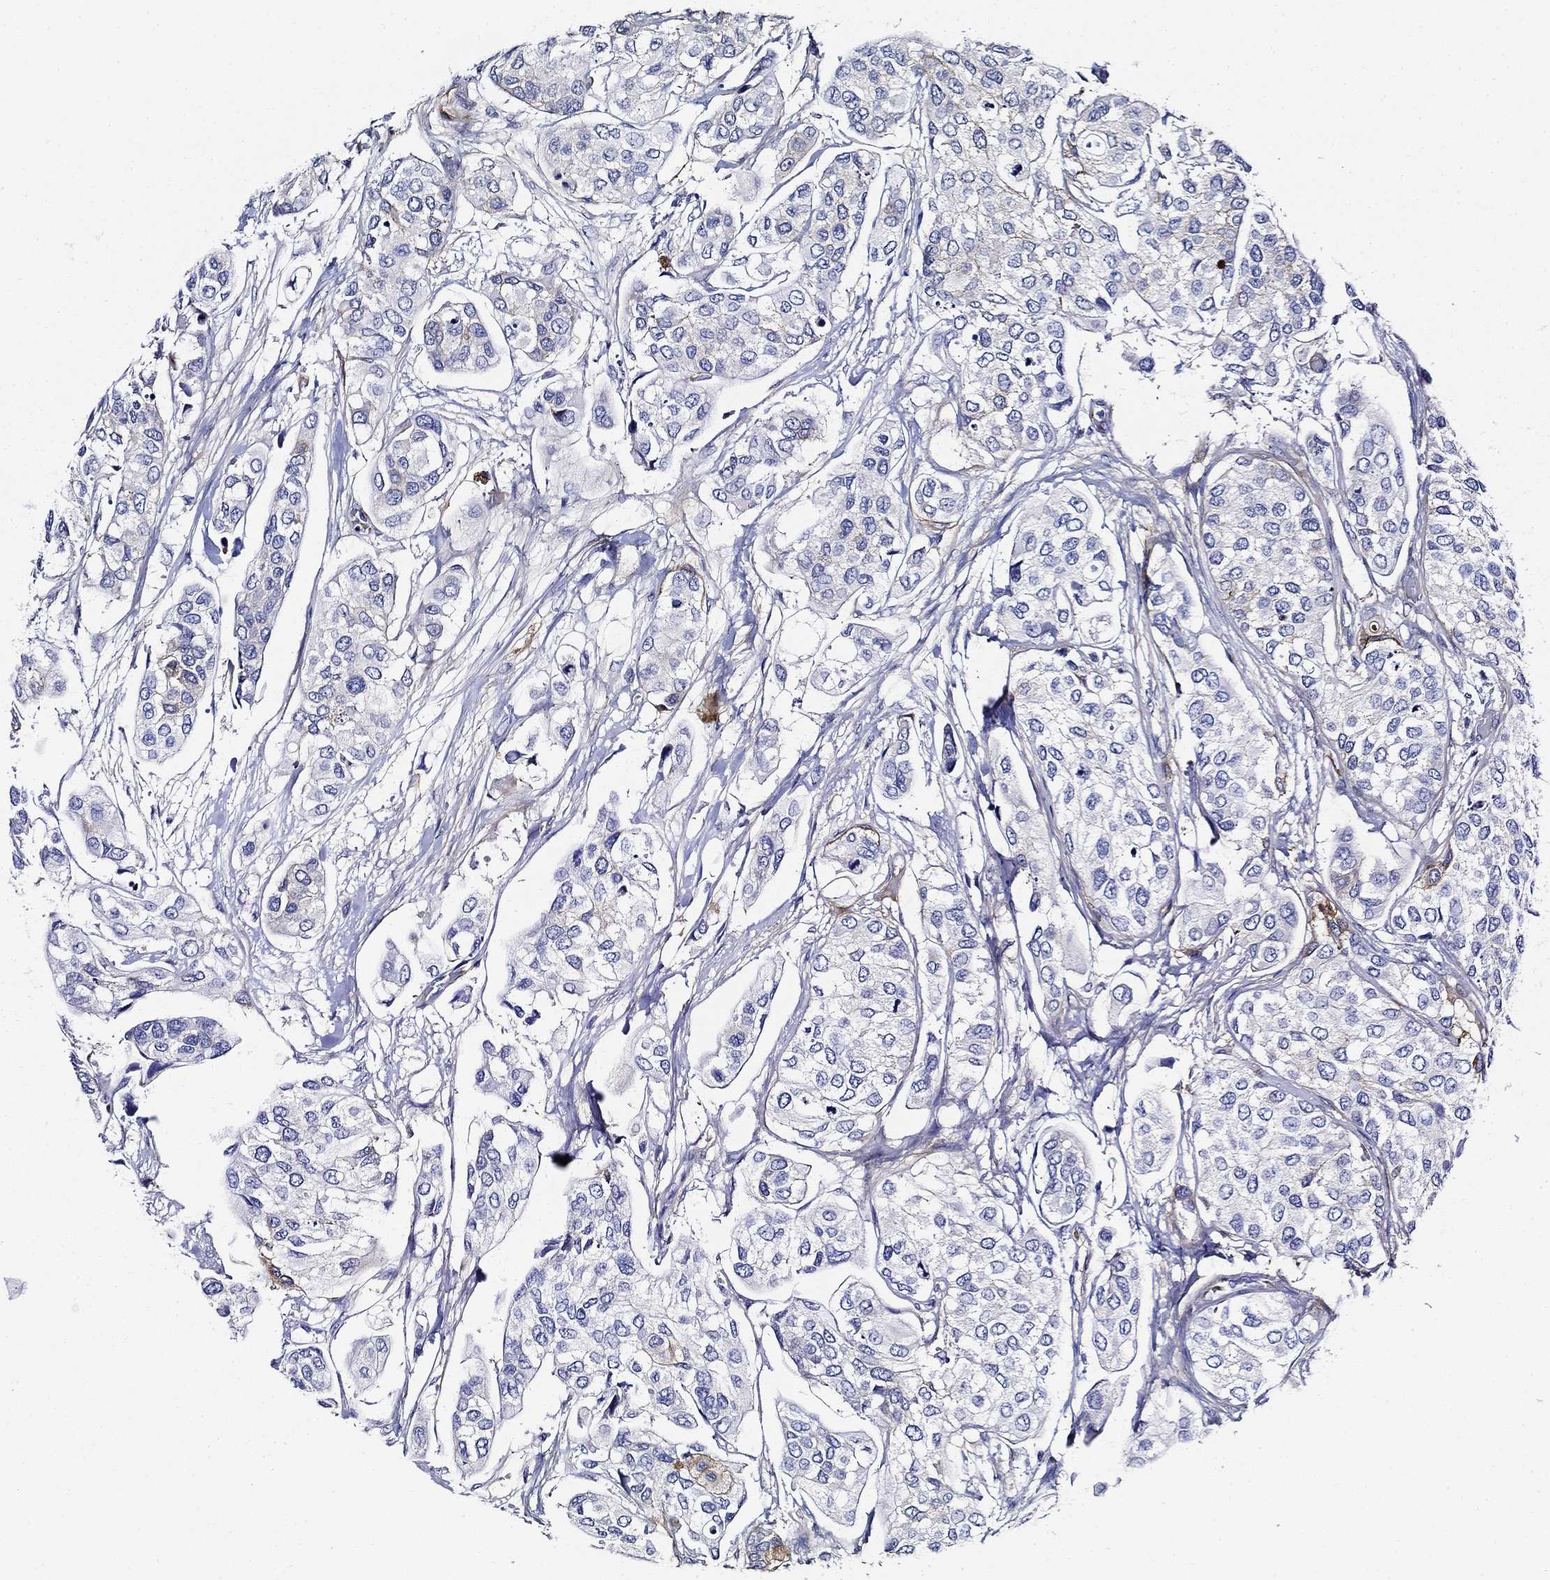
{"staining": {"intensity": "negative", "quantity": "none", "location": "none"}, "tissue": "urothelial cancer", "cell_type": "Tumor cells", "image_type": "cancer", "snomed": [{"axis": "morphology", "description": "Urothelial carcinoma, High grade"}, {"axis": "topography", "description": "Urinary bladder"}], "caption": "Human high-grade urothelial carcinoma stained for a protein using immunohistochemistry (IHC) displays no expression in tumor cells.", "gene": "GPC1", "patient": {"sex": "male", "age": 77}}